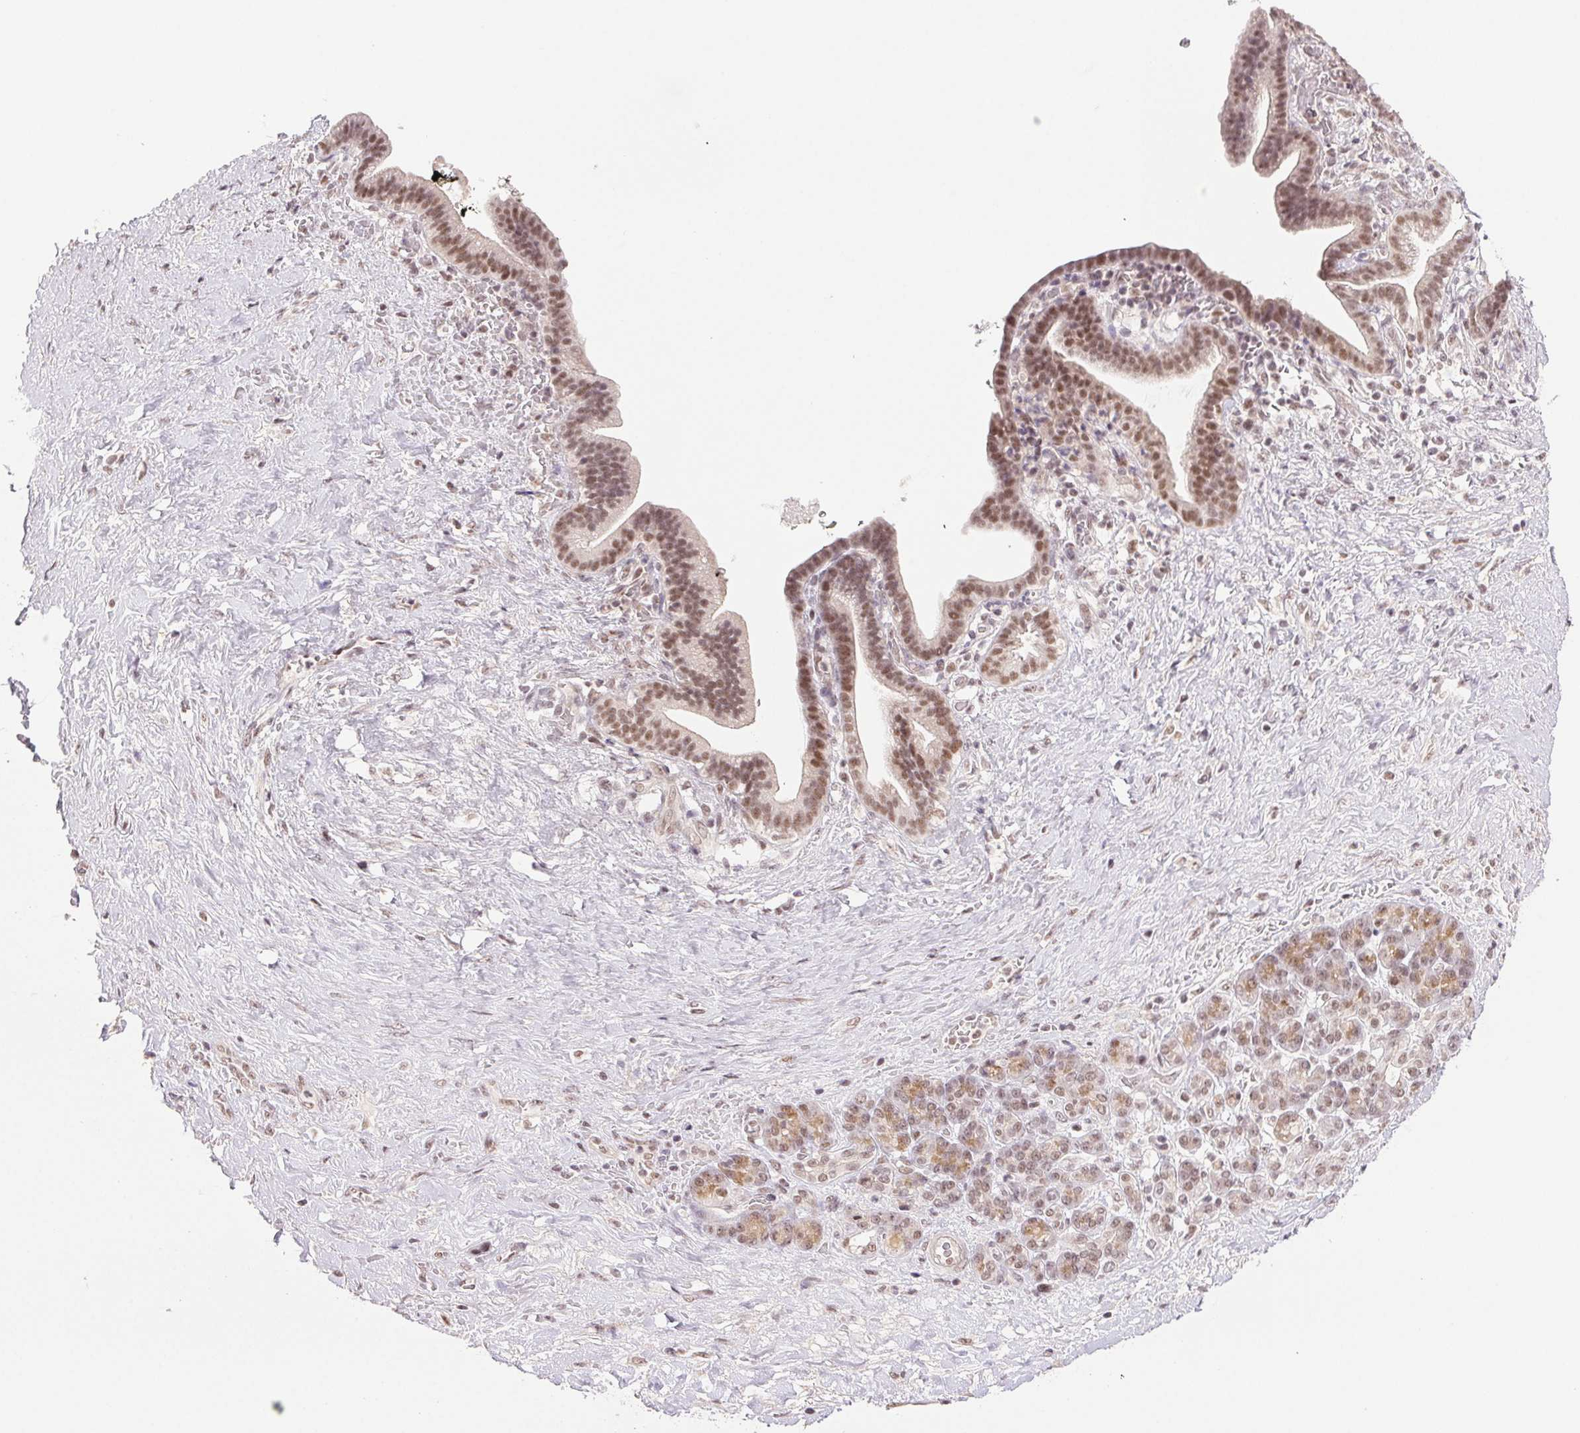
{"staining": {"intensity": "moderate", "quantity": ">75%", "location": "nuclear"}, "tissue": "pancreatic cancer", "cell_type": "Tumor cells", "image_type": "cancer", "snomed": [{"axis": "morphology", "description": "Adenocarcinoma, NOS"}, {"axis": "topography", "description": "Pancreas"}], "caption": "Moderate nuclear protein positivity is seen in approximately >75% of tumor cells in pancreatic adenocarcinoma.", "gene": "PRPF18", "patient": {"sex": "male", "age": 44}}